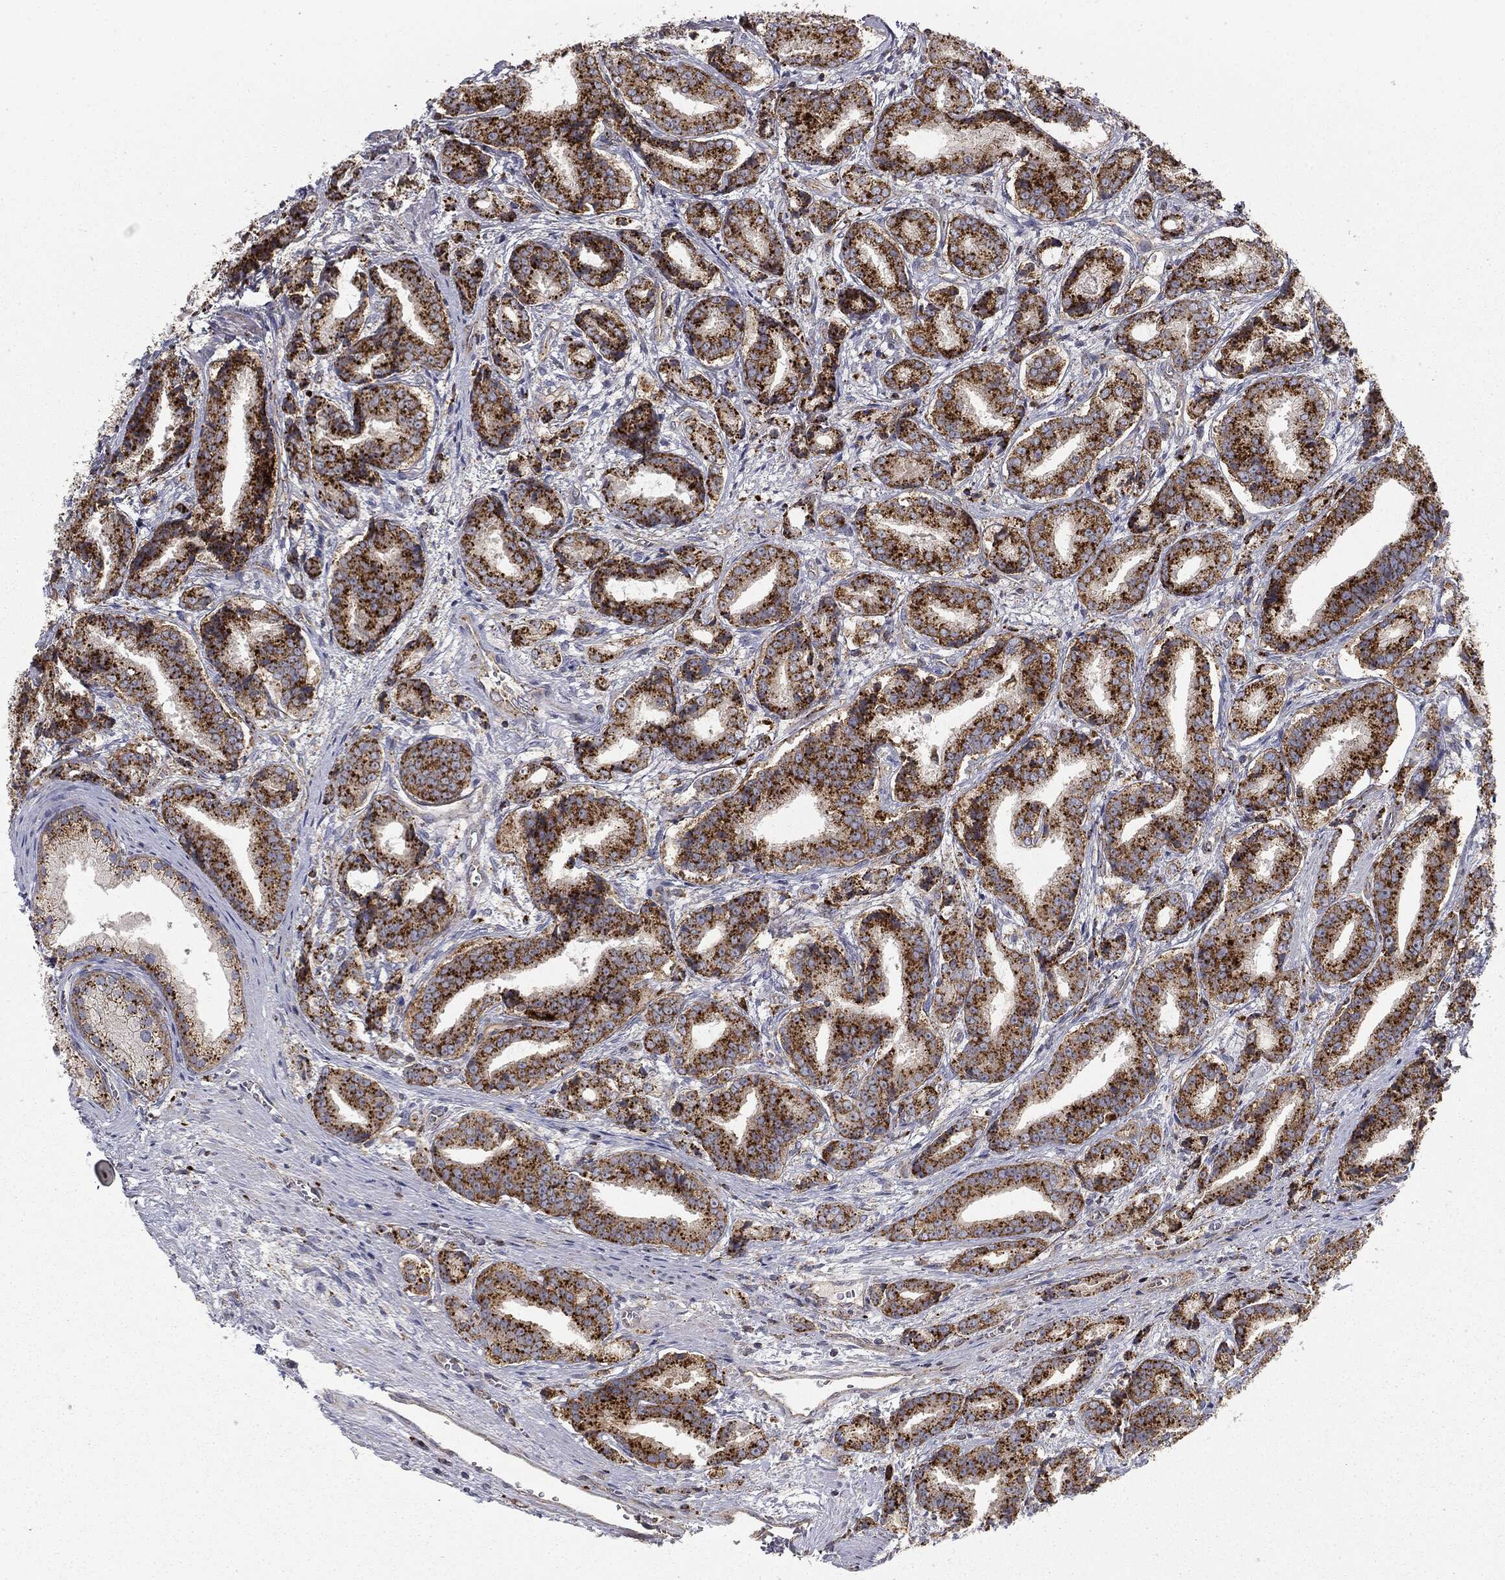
{"staining": {"intensity": "strong", "quantity": ">75%", "location": "cytoplasmic/membranous"}, "tissue": "prostate cancer", "cell_type": "Tumor cells", "image_type": "cancer", "snomed": [{"axis": "morphology", "description": "Adenocarcinoma, High grade"}, {"axis": "topography", "description": "Prostate and seminal vesicle, NOS"}], "caption": "Human prostate cancer (high-grade adenocarcinoma) stained for a protein (brown) shows strong cytoplasmic/membranous positive expression in about >75% of tumor cells.", "gene": "CTSA", "patient": {"sex": "male", "age": 61}}